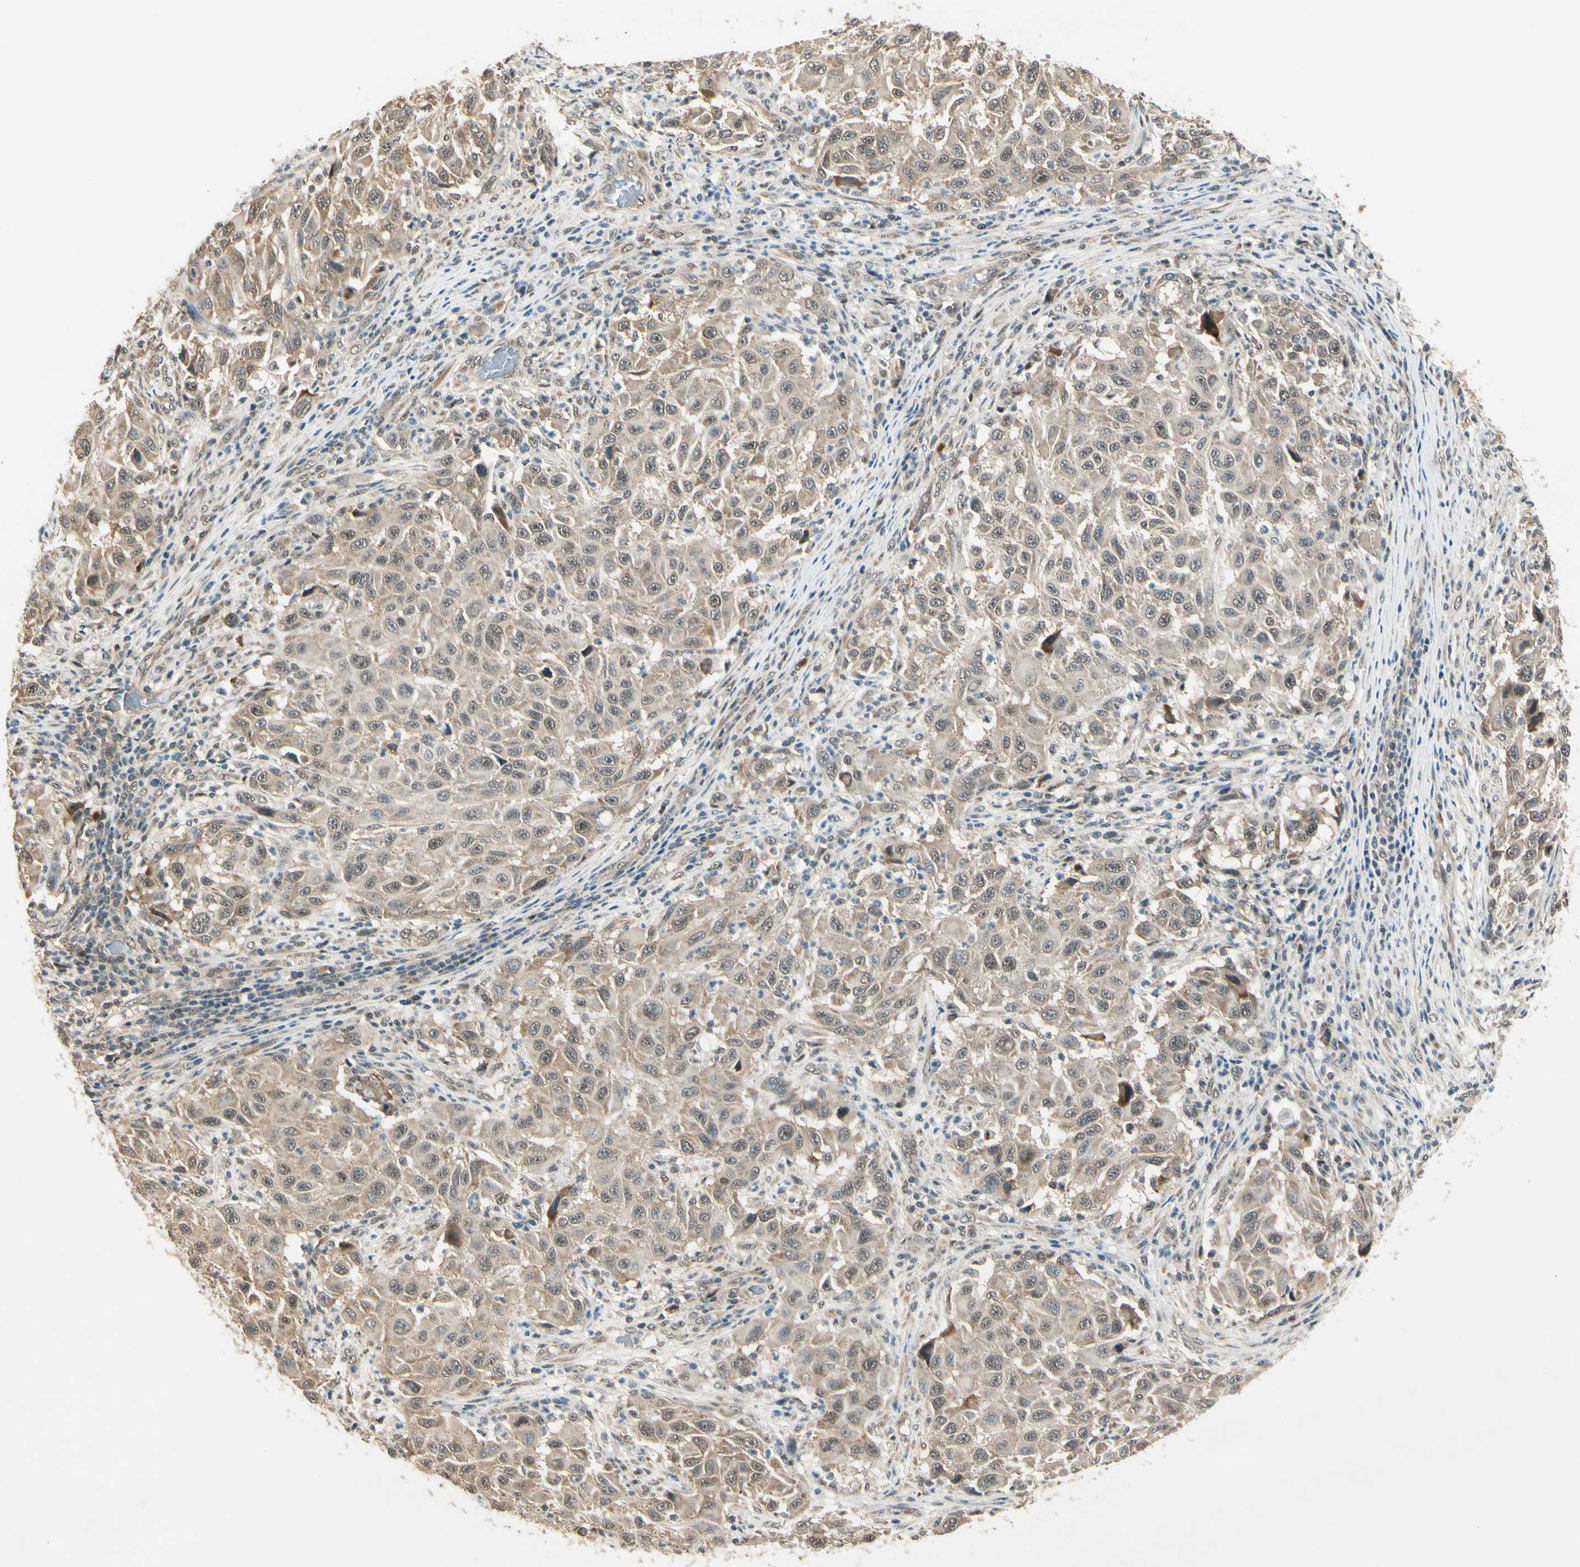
{"staining": {"intensity": "moderate", "quantity": ">75%", "location": "cytoplasmic/membranous"}, "tissue": "melanoma", "cell_type": "Tumor cells", "image_type": "cancer", "snomed": [{"axis": "morphology", "description": "Malignant melanoma, Metastatic site"}, {"axis": "topography", "description": "Lymph node"}], "caption": "Human melanoma stained with a brown dye displays moderate cytoplasmic/membranous positive expression in approximately >75% of tumor cells.", "gene": "MCPH1", "patient": {"sex": "male", "age": 61}}